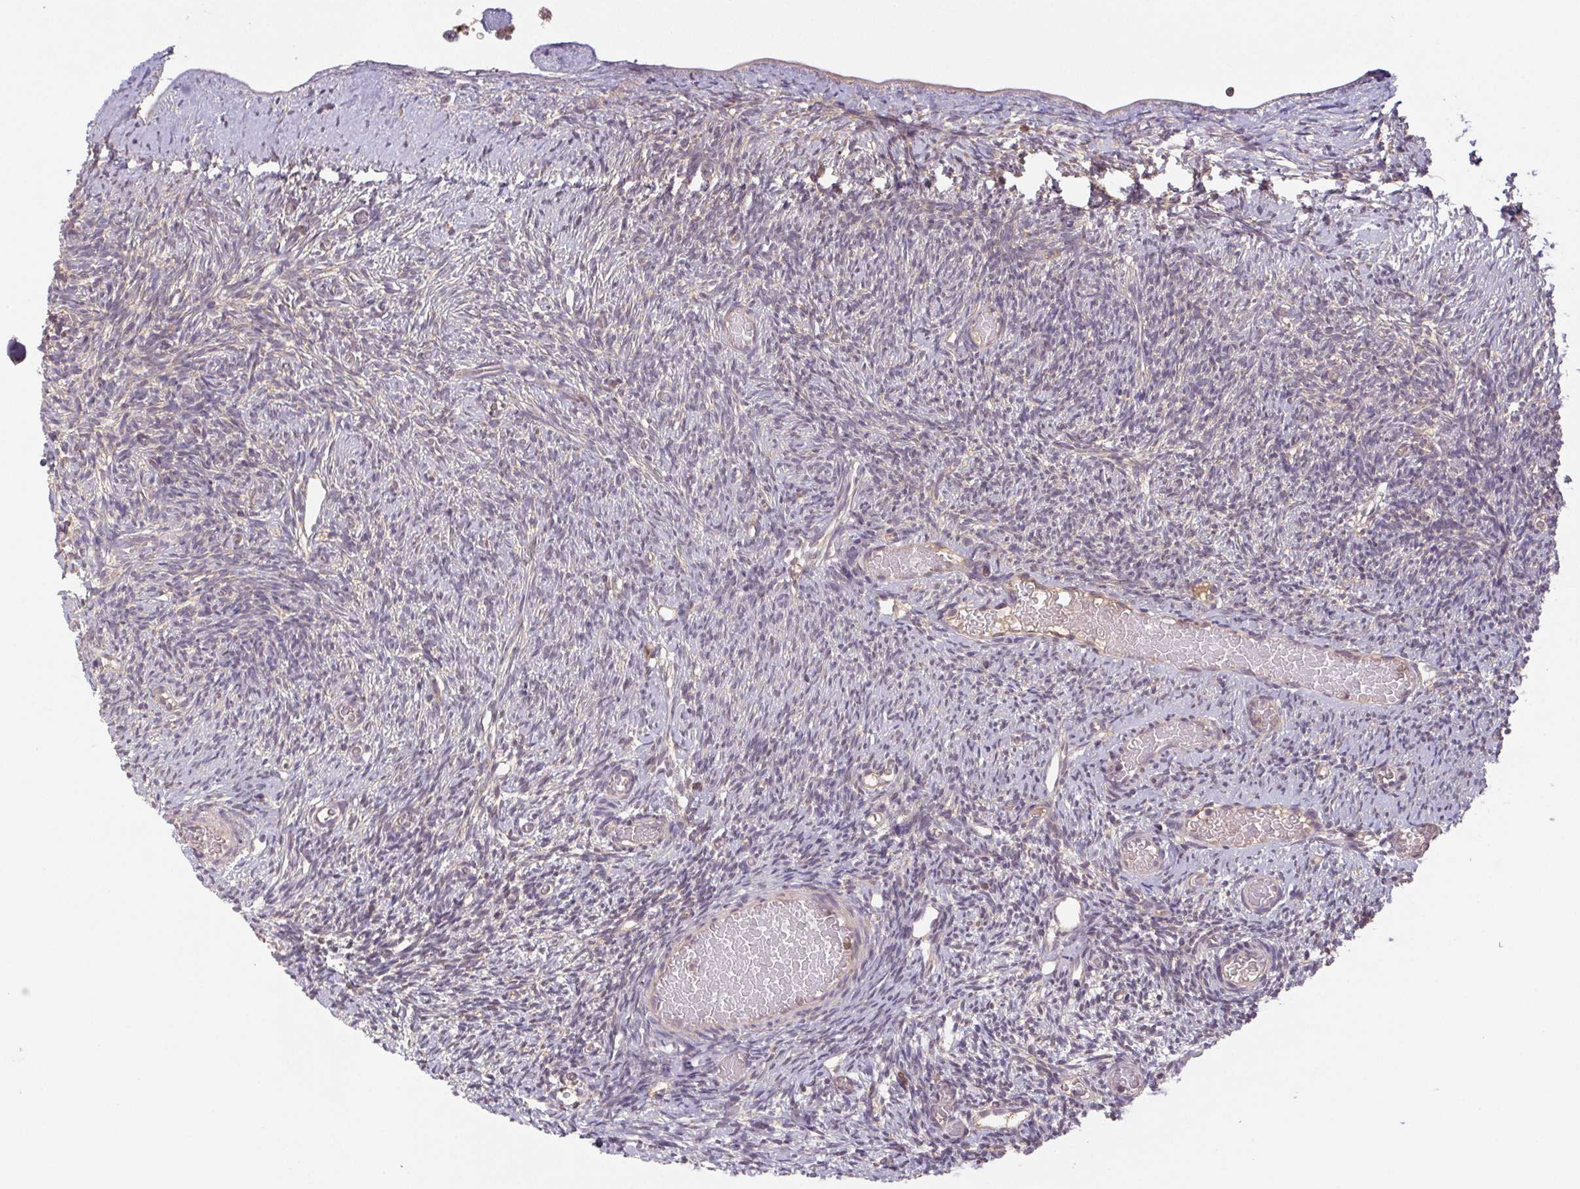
{"staining": {"intensity": "moderate", "quantity": ">75%", "location": "cytoplasmic/membranous"}, "tissue": "ovary", "cell_type": "Follicle cells", "image_type": "normal", "snomed": [{"axis": "morphology", "description": "Normal tissue, NOS"}, {"axis": "topography", "description": "Ovary"}], "caption": "High-magnification brightfield microscopy of benign ovary stained with DAB (brown) and counterstained with hematoxylin (blue). follicle cells exhibit moderate cytoplasmic/membranous staining is identified in approximately>75% of cells.", "gene": "MTHFD1L", "patient": {"sex": "female", "age": 39}}